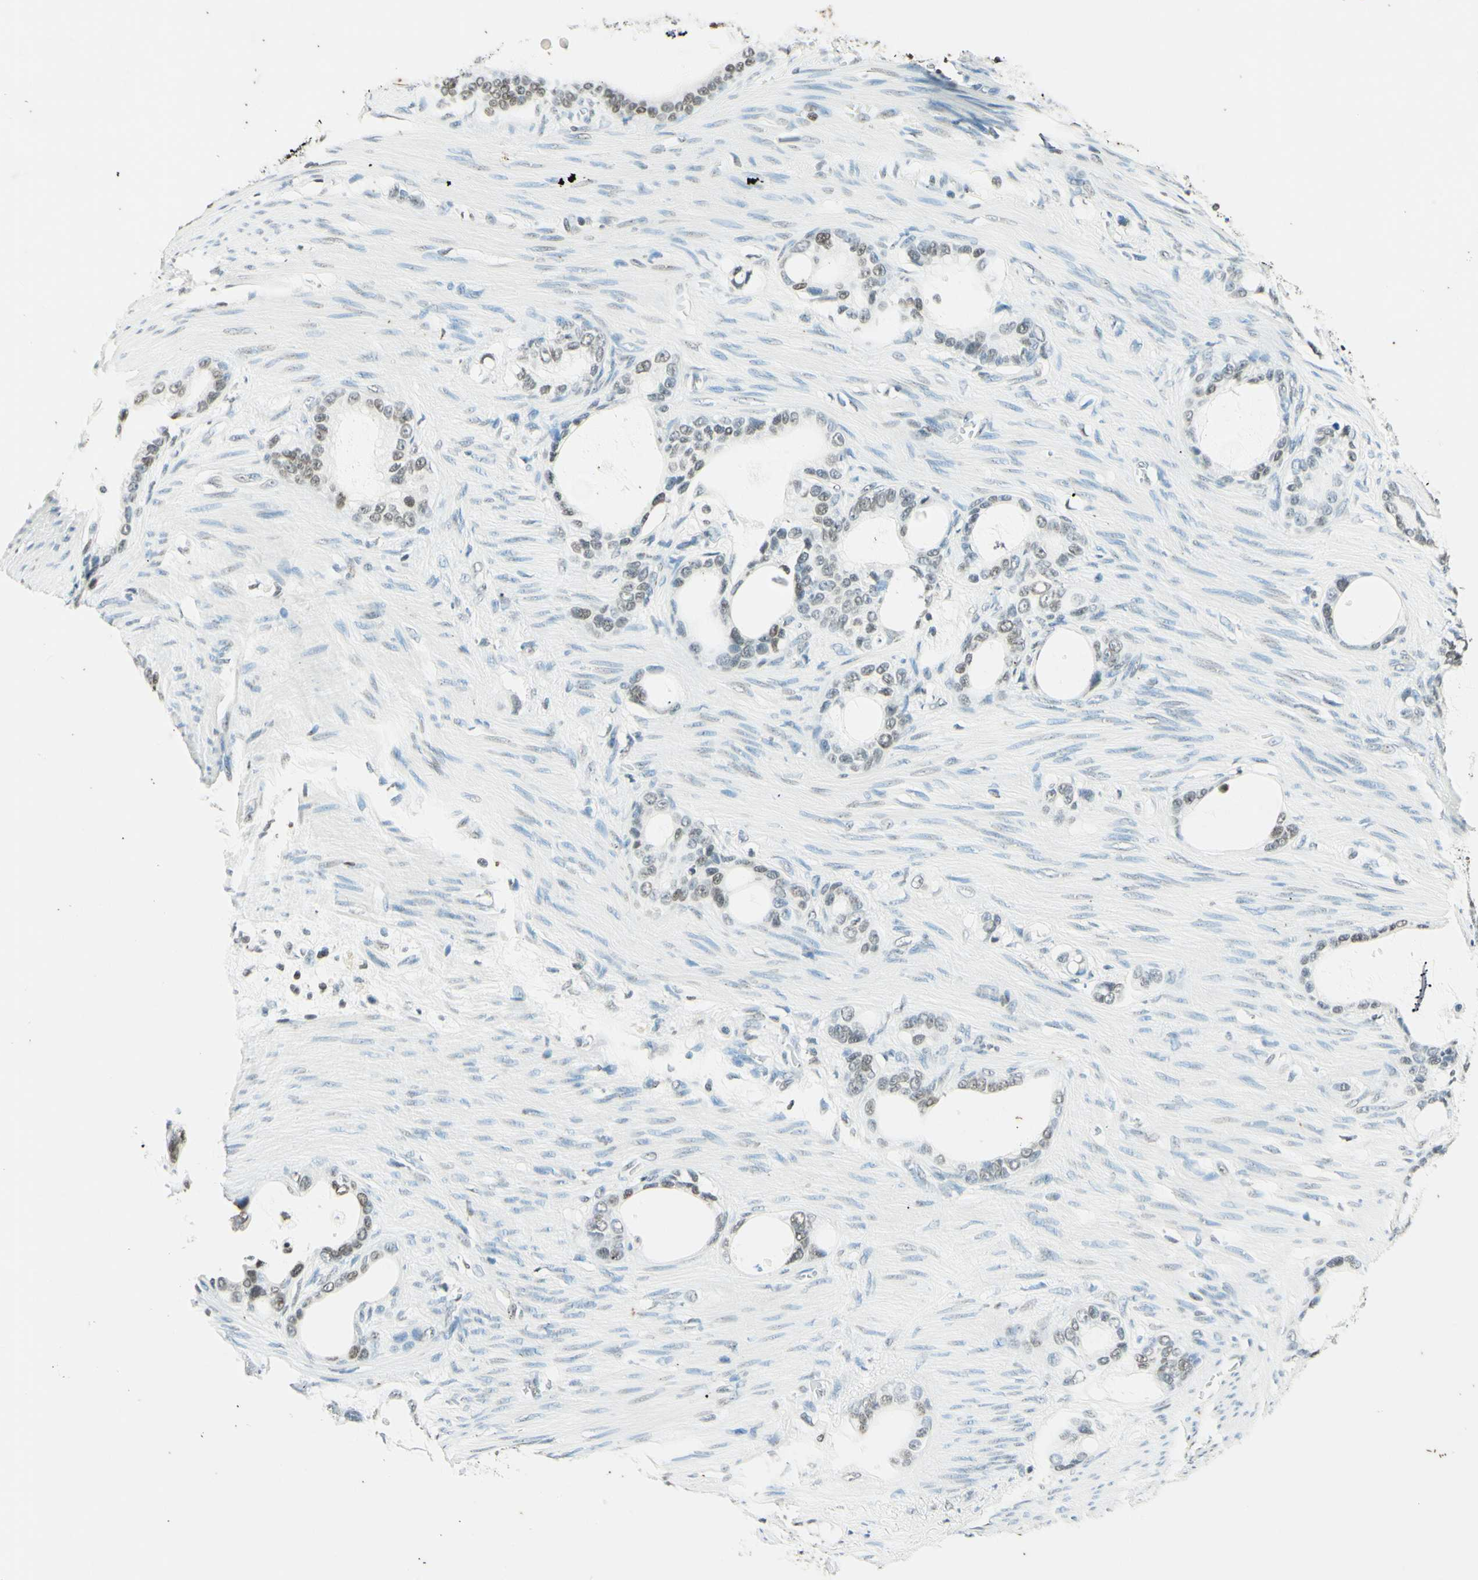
{"staining": {"intensity": "weak", "quantity": "<25%", "location": "nuclear"}, "tissue": "stomach cancer", "cell_type": "Tumor cells", "image_type": "cancer", "snomed": [{"axis": "morphology", "description": "Adenocarcinoma, NOS"}, {"axis": "topography", "description": "Stomach"}], "caption": "Immunohistochemistry of human adenocarcinoma (stomach) exhibits no expression in tumor cells.", "gene": "MSH2", "patient": {"sex": "female", "age": 75}}